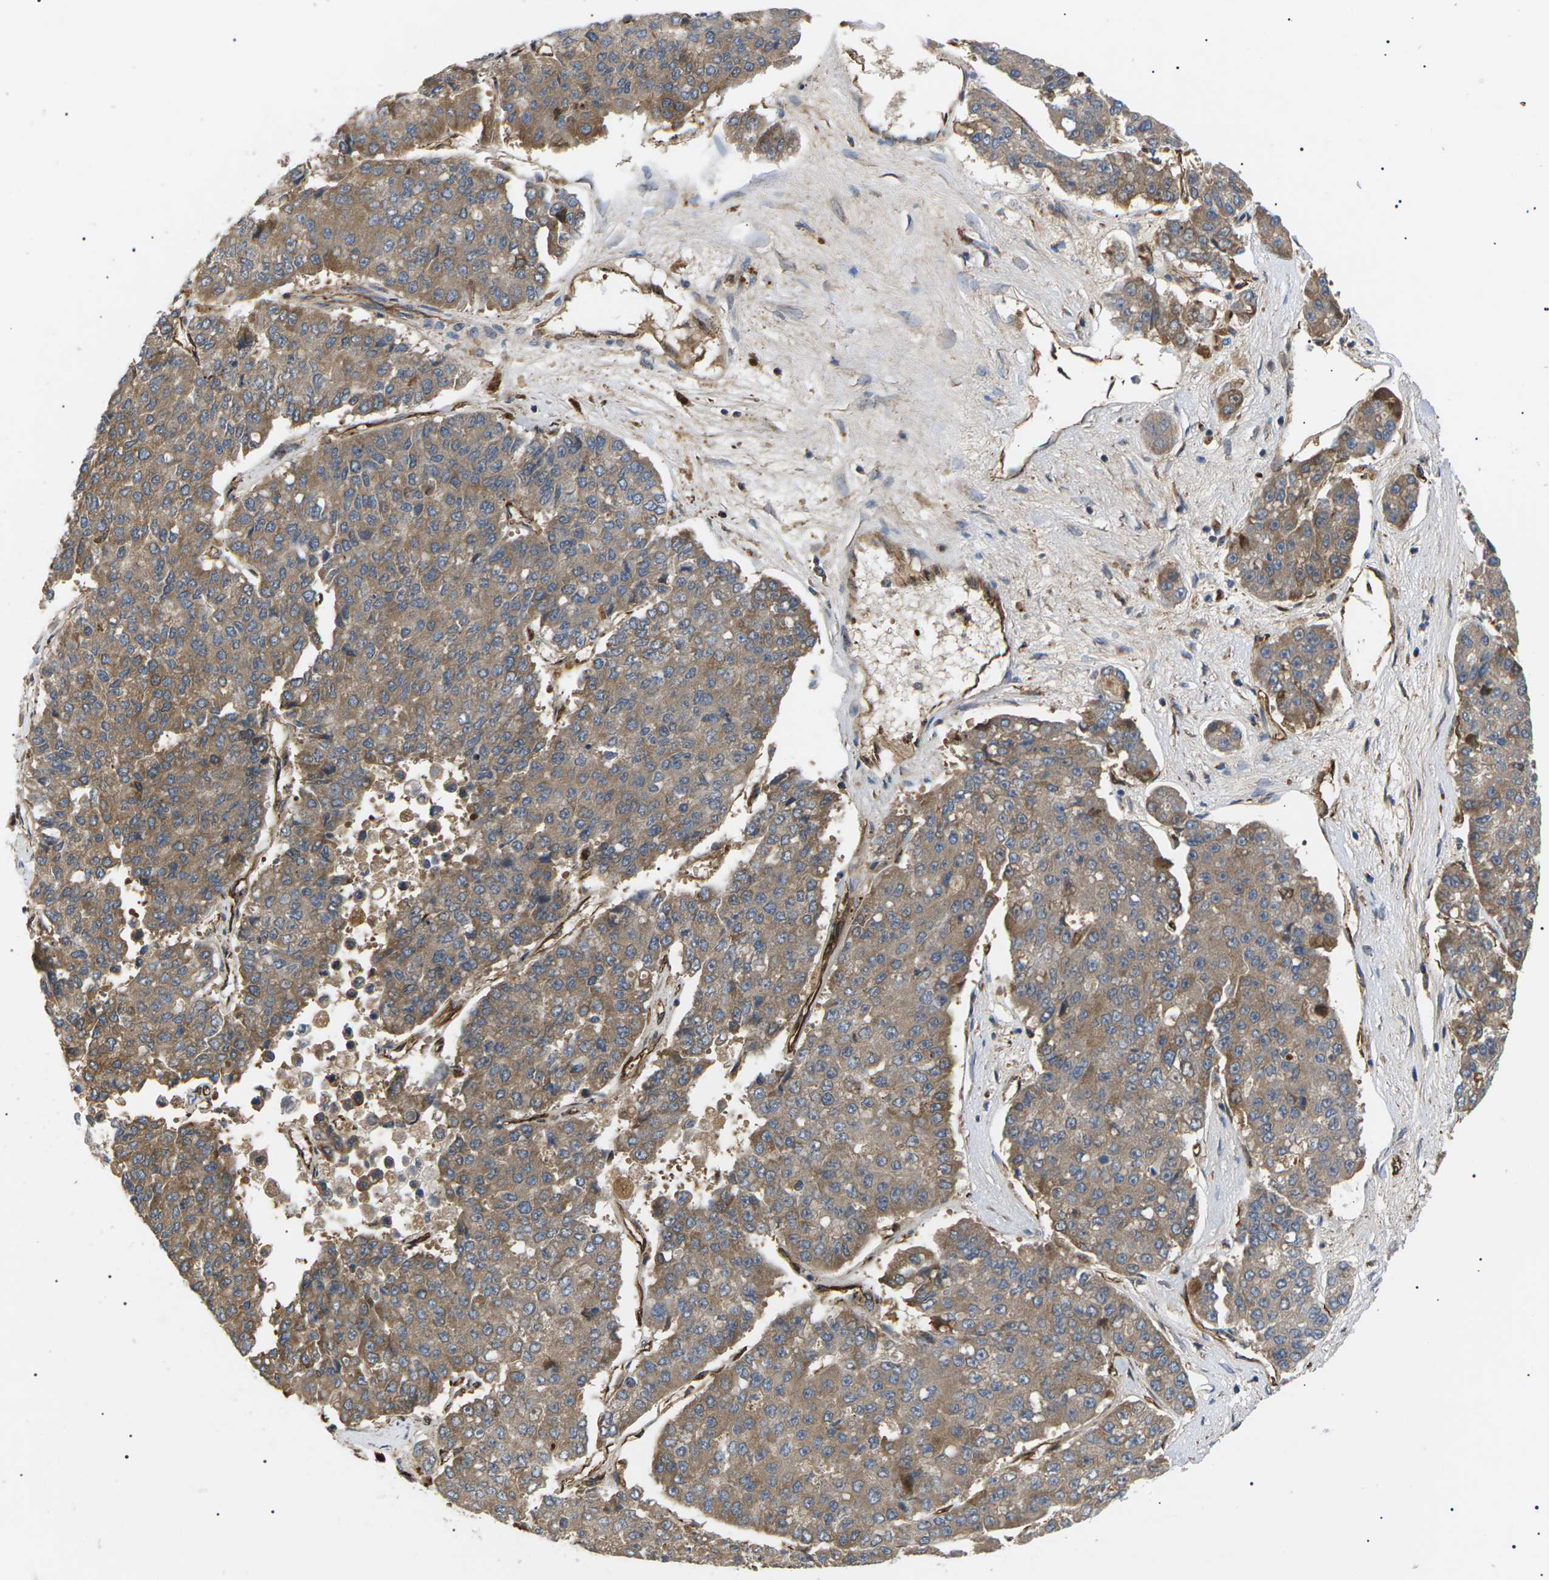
{"staining": {"intensity": "moderate", "quantity": ">75%", "location": "cytoplasmic/membranous"}, "tissue": "pancreatic cancer", "cell_type": "Tumor cells", "image_type": "cancer", "snomed": [{"axis": "morphology", "description": "Adenocarcinoma, NOS"}, {"axis": "topography", "description": "Pancreas"}], "caption": "The immunohistochemical stain labels moderate cytoplasmic/membranous positivity in tumor cells of pancreatic cancer (adenocarcinoma) tissue.", "gene": "TMTC4", "patient": {"sex": "male", "age": 50}}